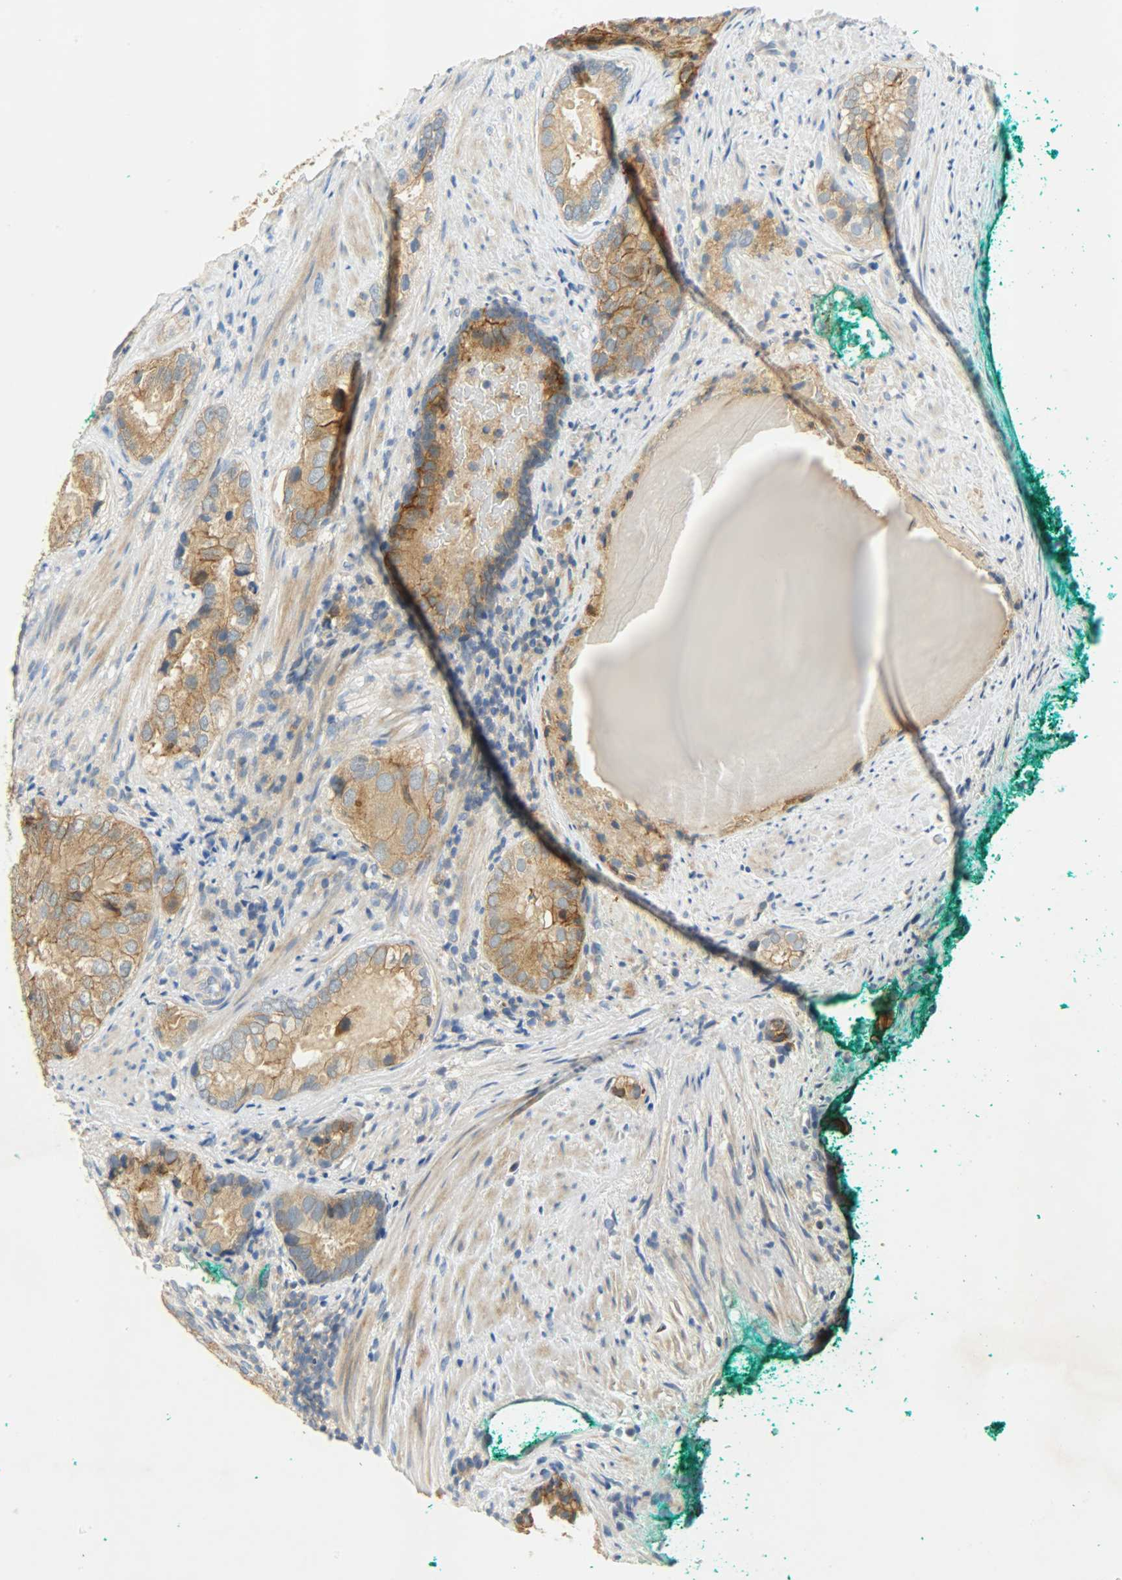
{"staining": {"intensity": "moderate", "quantity": ">75%", "location": "cytoplasmic/membranous"}, "tissue": "prostate cancer", "cell_type": "Tumor cells", "image_type": "cancer", "snomed": [{"axis": "morphology", "description": "Adenocarcinoma, High grade"}, {"axis": "topography", "description": "Prostate"}], "caption": "DAB (3,3'-diaminobenzidine) immunohistochemical staining of high-grade adenocarcinoma (prostate) displays moderate cytoplasmic/membranous protein expression in approximately >75% of tumor cells. The protein is stained brown, and the nuclei are stained in blue (DAB IHC with brightfield microscopy, high magnification).", "gene": "DSG2", "patient": {"sex": "male", "age": 66}}